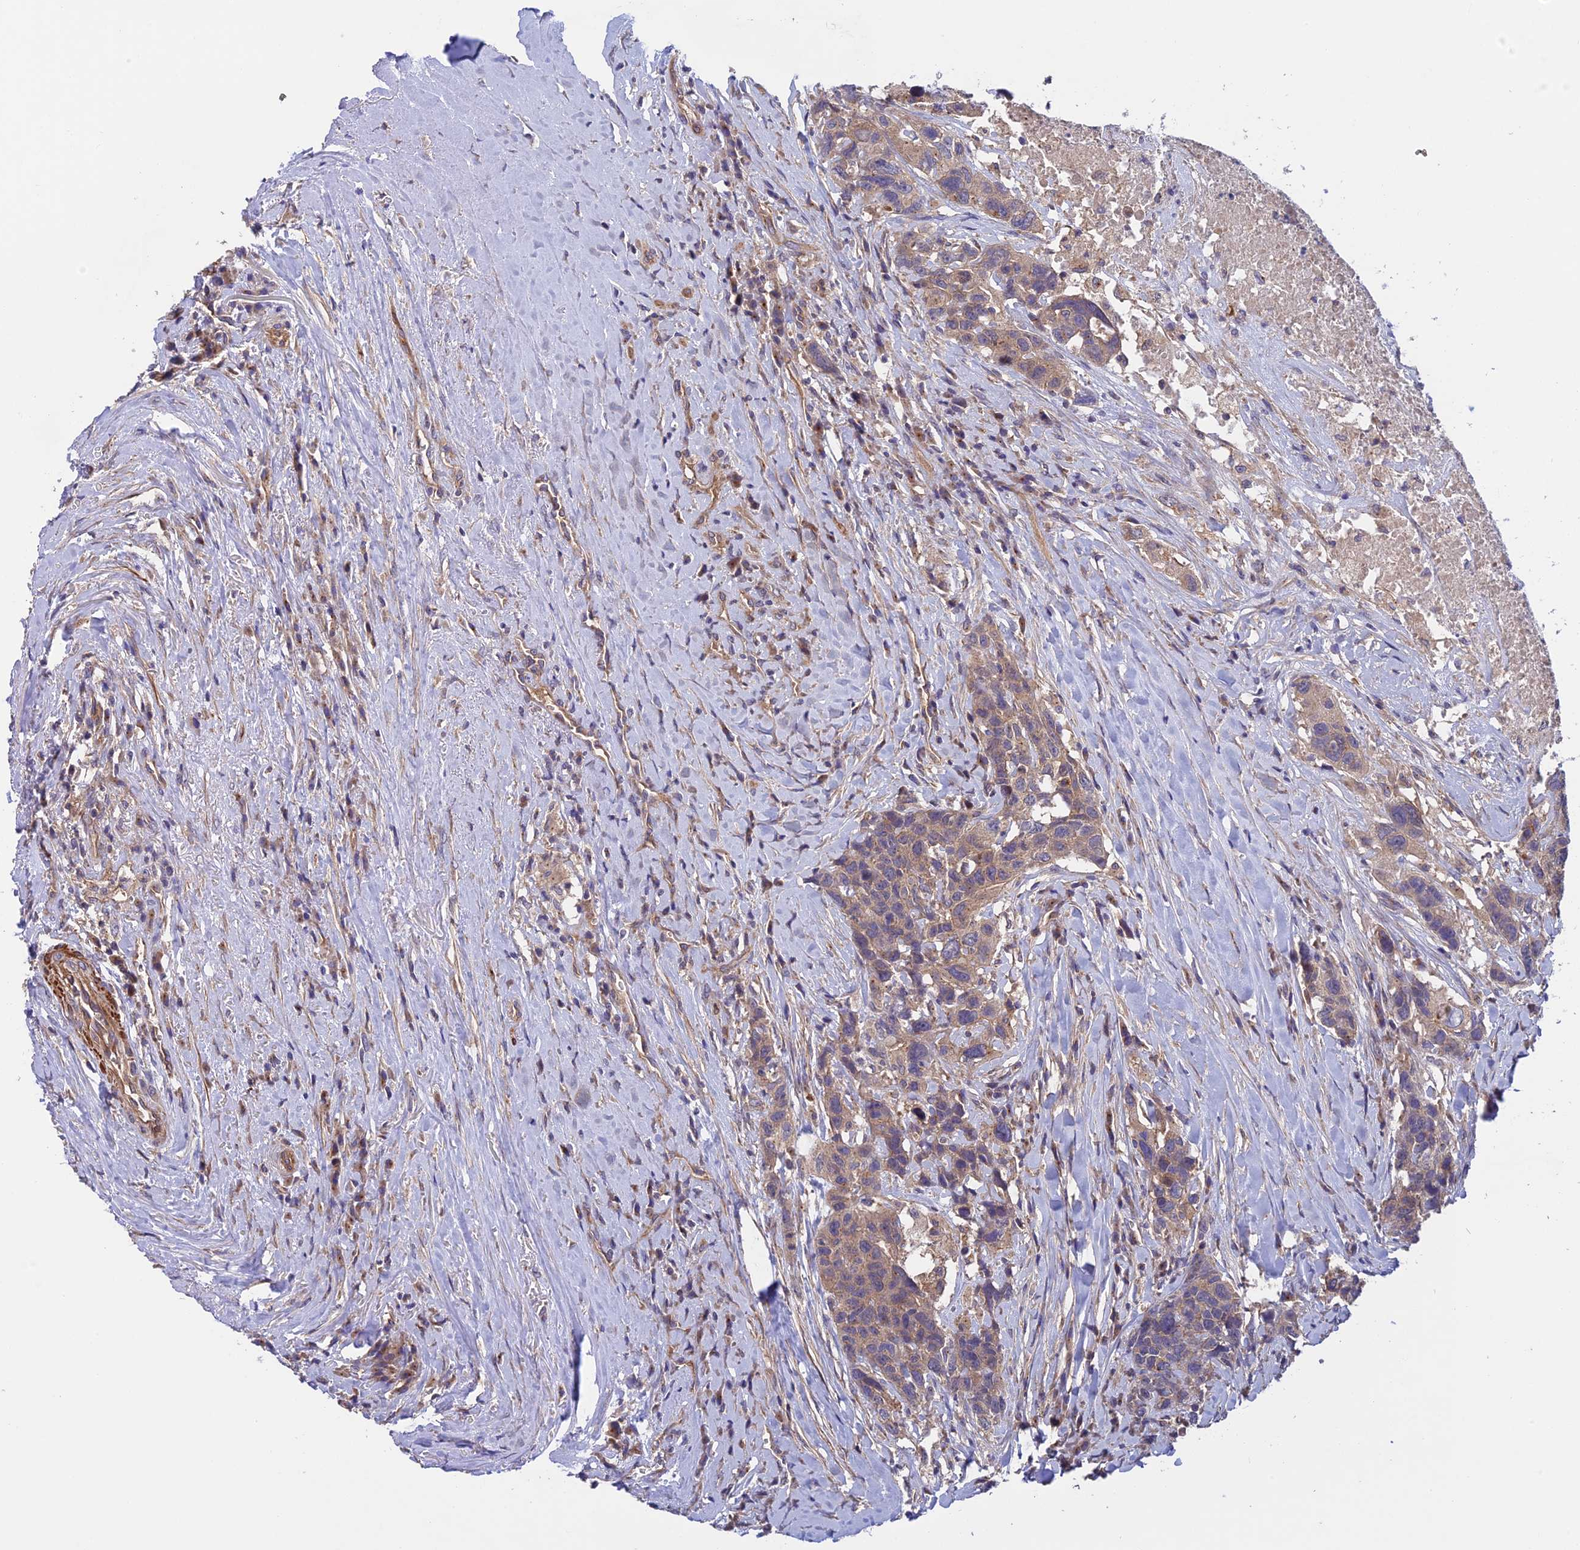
{"staining": {"intensity": "moderate", "quantity": ">75%", "location": "cytoplasmic/membranous"}, "tissue": "head and neck cancer", "cell_type": "Tumor cells", "image_type": "cancer", "snomed": [{"axis": "morphology", "description": "Squamous cell carcinoma, NOS"}, {"axis": "topography", "description": "Head-Neck"}], "caption": "A medium amount of moderate cytoplasmic/membranous positivity is appreciated in about >75% of tumor cells in head and neck cancer (squamous cell carcinoma) tissue. Nuclei are stained in blue.", "gene": "ADAMTS15", "patient": {"sex": "male", "age": 66}}